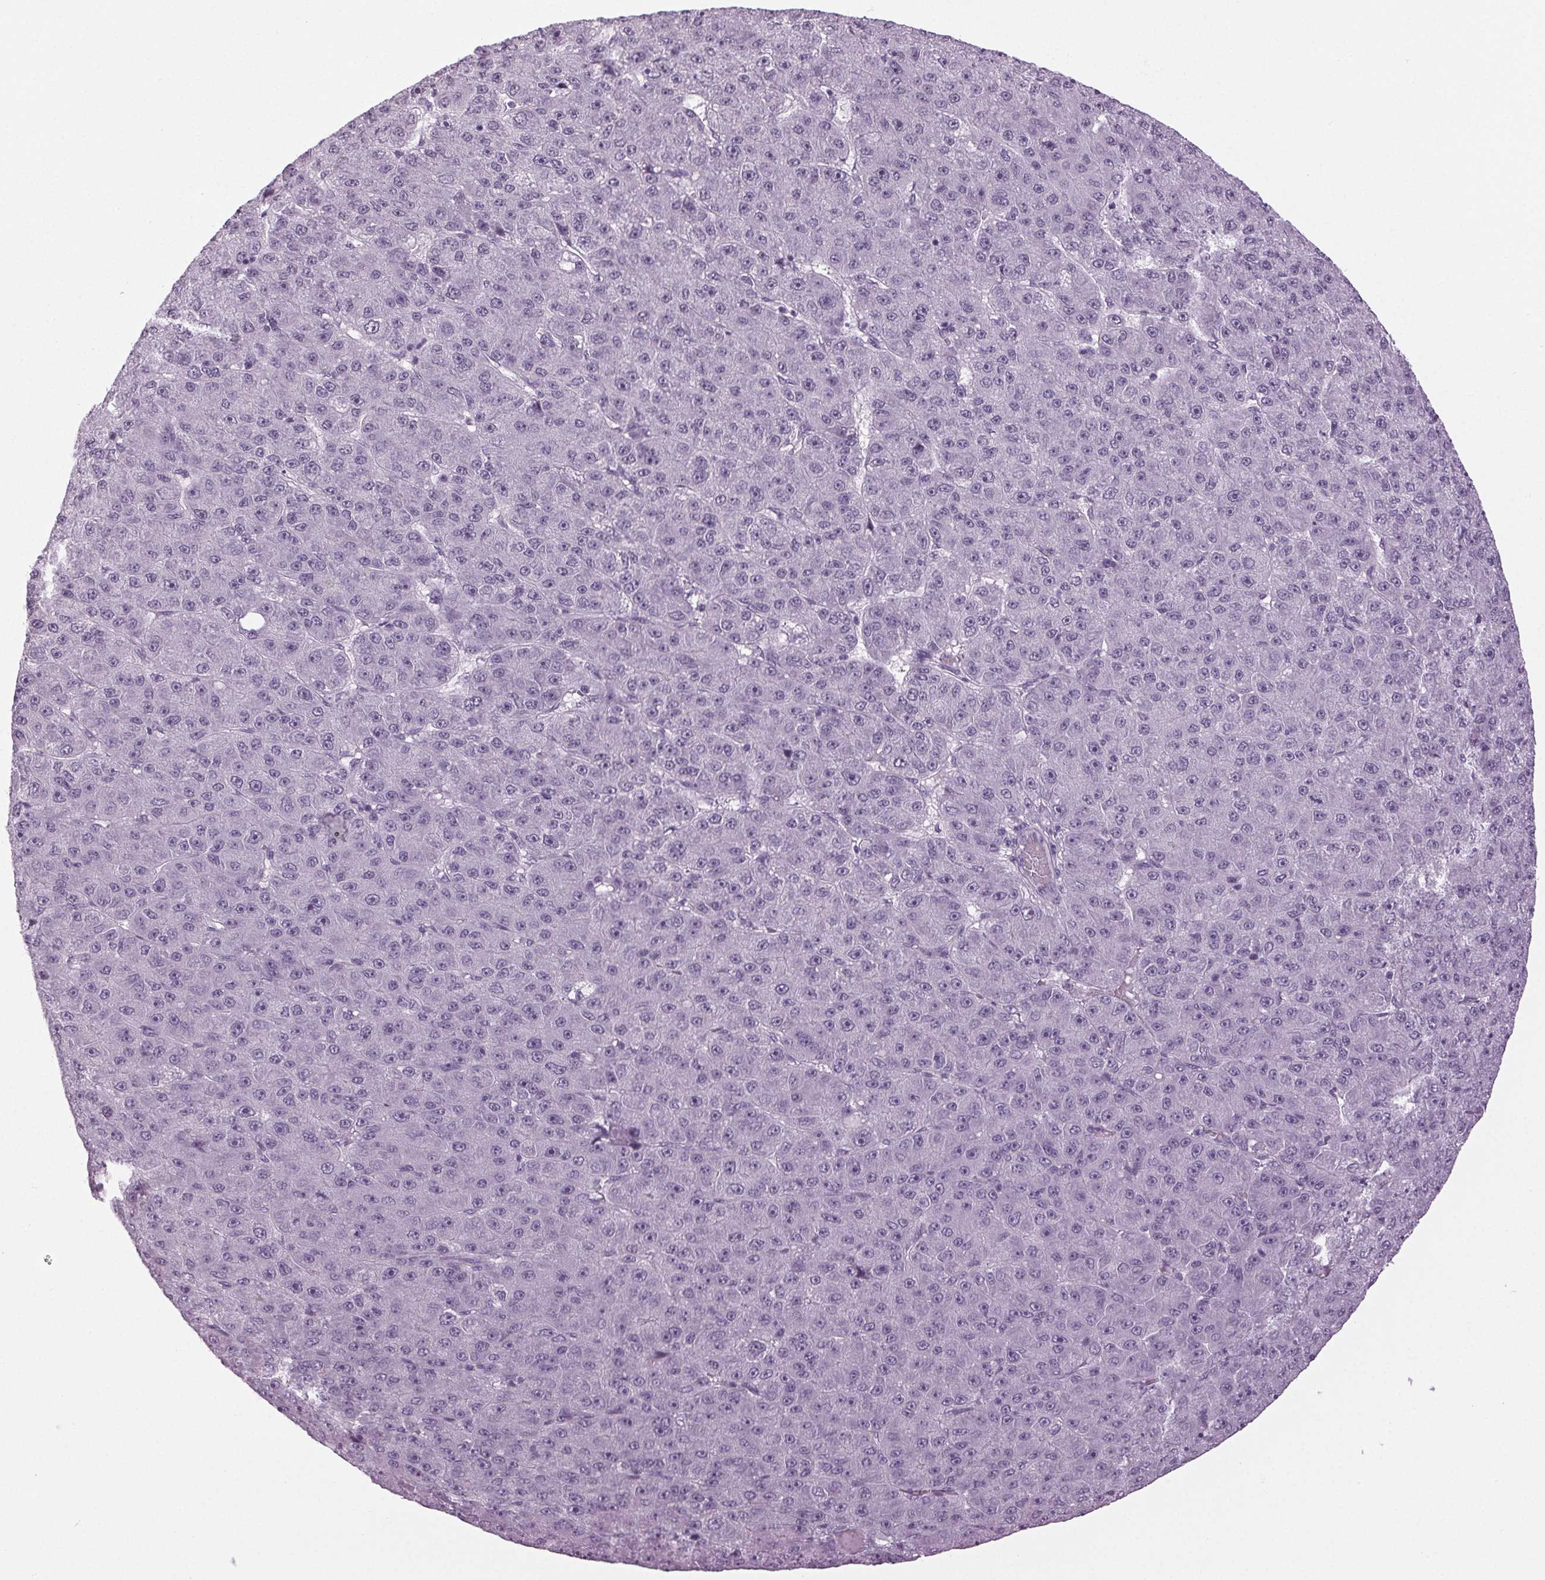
{"staining": {"intensity": "negative", "quantity": "none", "location": "none"}, "tissue": "liver cancer", "cell_type": "Tumor cells", "image_type": "cancer", "snomed": [{"axis": "morphology", "description": "Carcinoma, Hepatocellular, NOS"}, {"axis": "topography", "description": "Liver"}], "caption": "High magnification brightfield microscopy of hepatocellular carcinoma (liver) stained with DAB (brown) and counterstained with hematoxylin (blue): tumor cells show no significant positivity.", "gene": "DNAH12", "patient": {"sex": "male", "age": 67}}